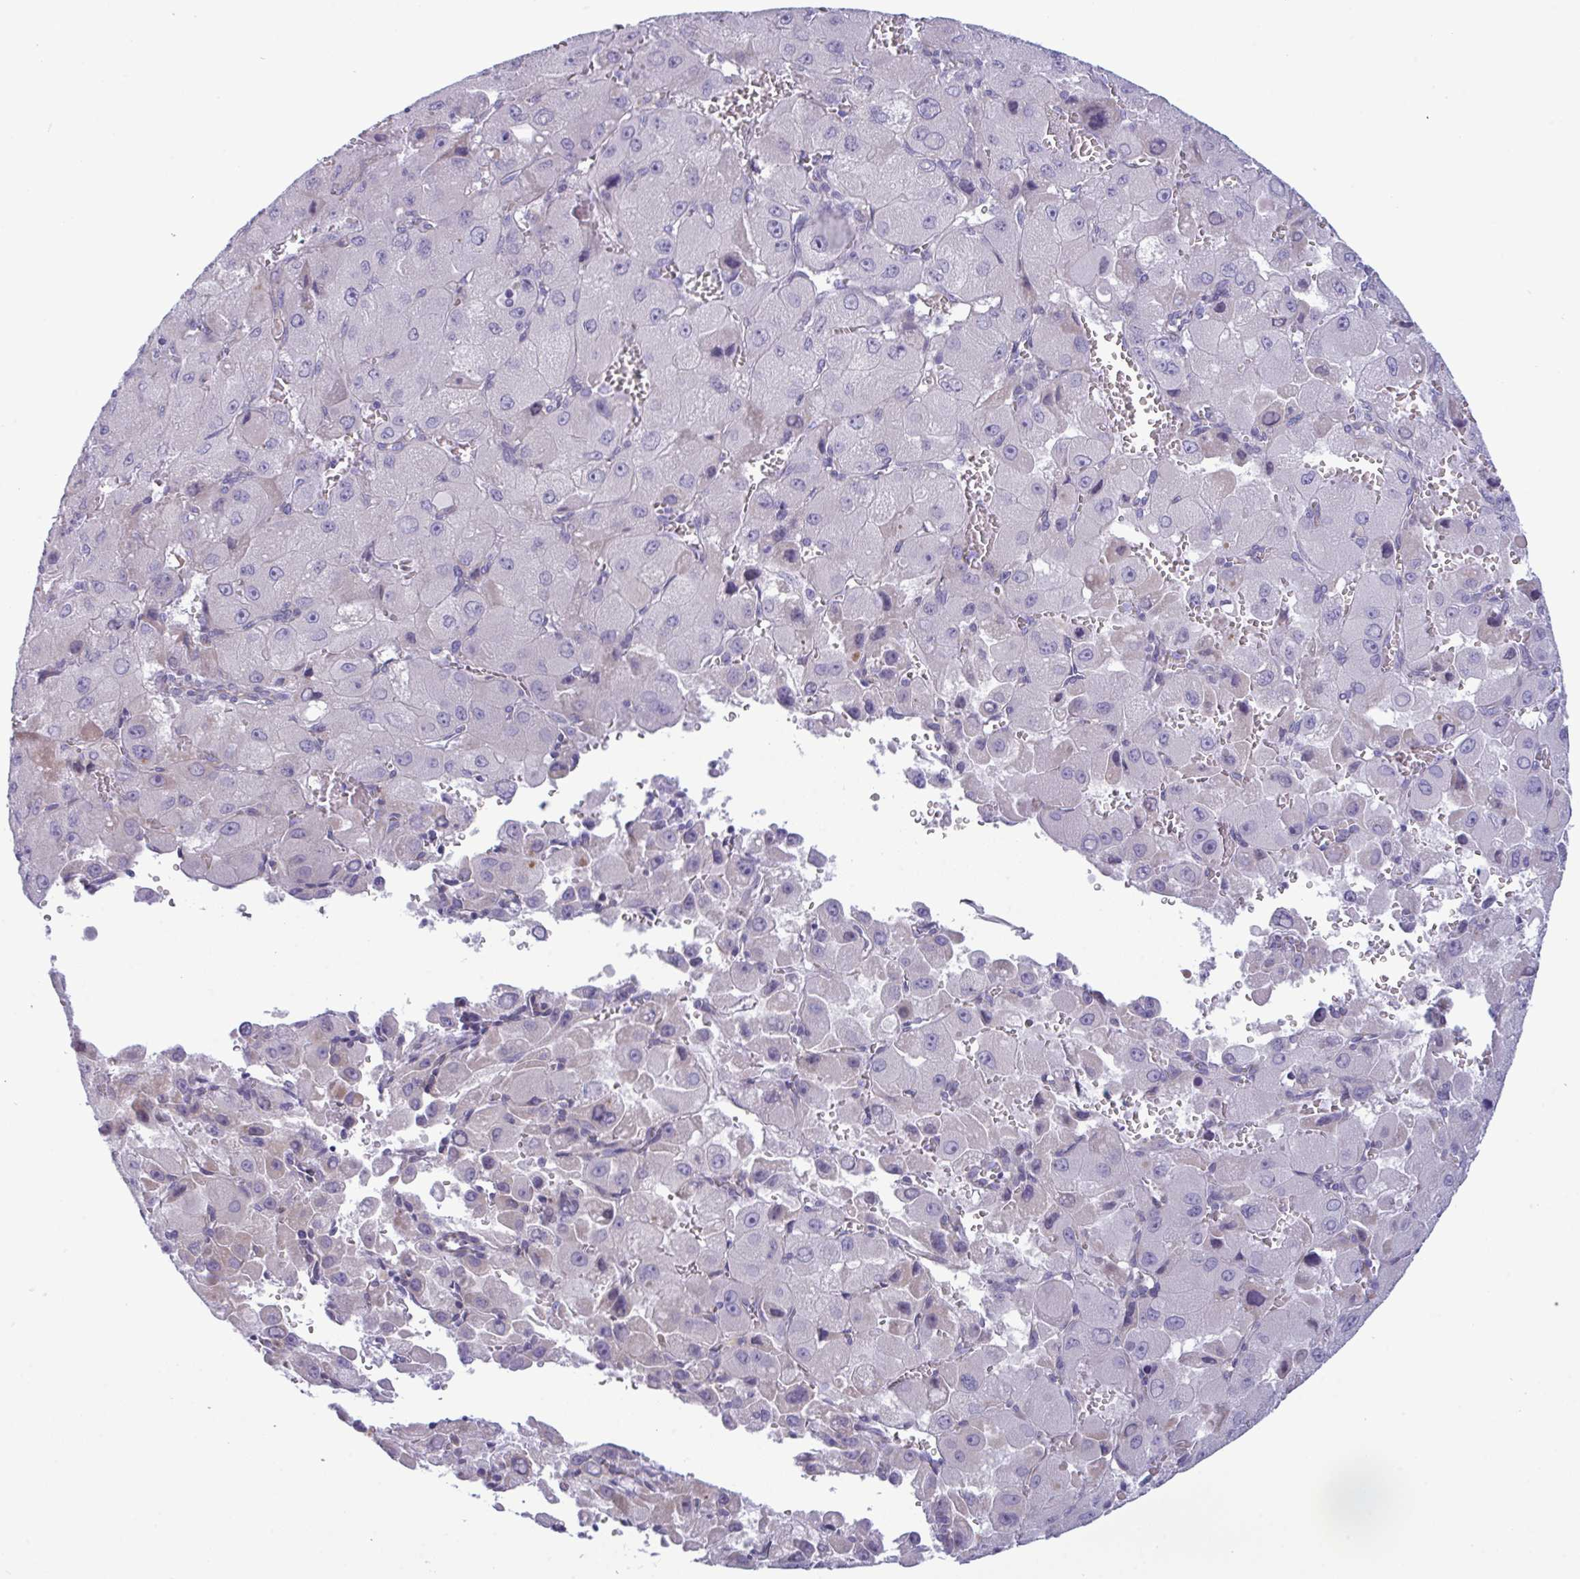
{"staining": {"intensity": "negative", "quantity": "none", "location": "none"}, "tissue": "liver cancer", "cell_type": "Tumor cells", "image_type": "cancer", "snomed": [{"axis": "morphology", "description": "Carcinoma, Hepatocellular, NOS"}, {"axis": "topography", "description": "Liver"}], "caption": "This is a micrograph of immunohistochemistry staining of liver cancer, which shows no positivity in tumor cells. The staining is performed using DAB (3,3'-diaminobenzidine) brown chromogen with nuclei counter-stained in using hematoxylin.", "gene": "ZNF684", "patient": {"sex": "male", "age": 27}}